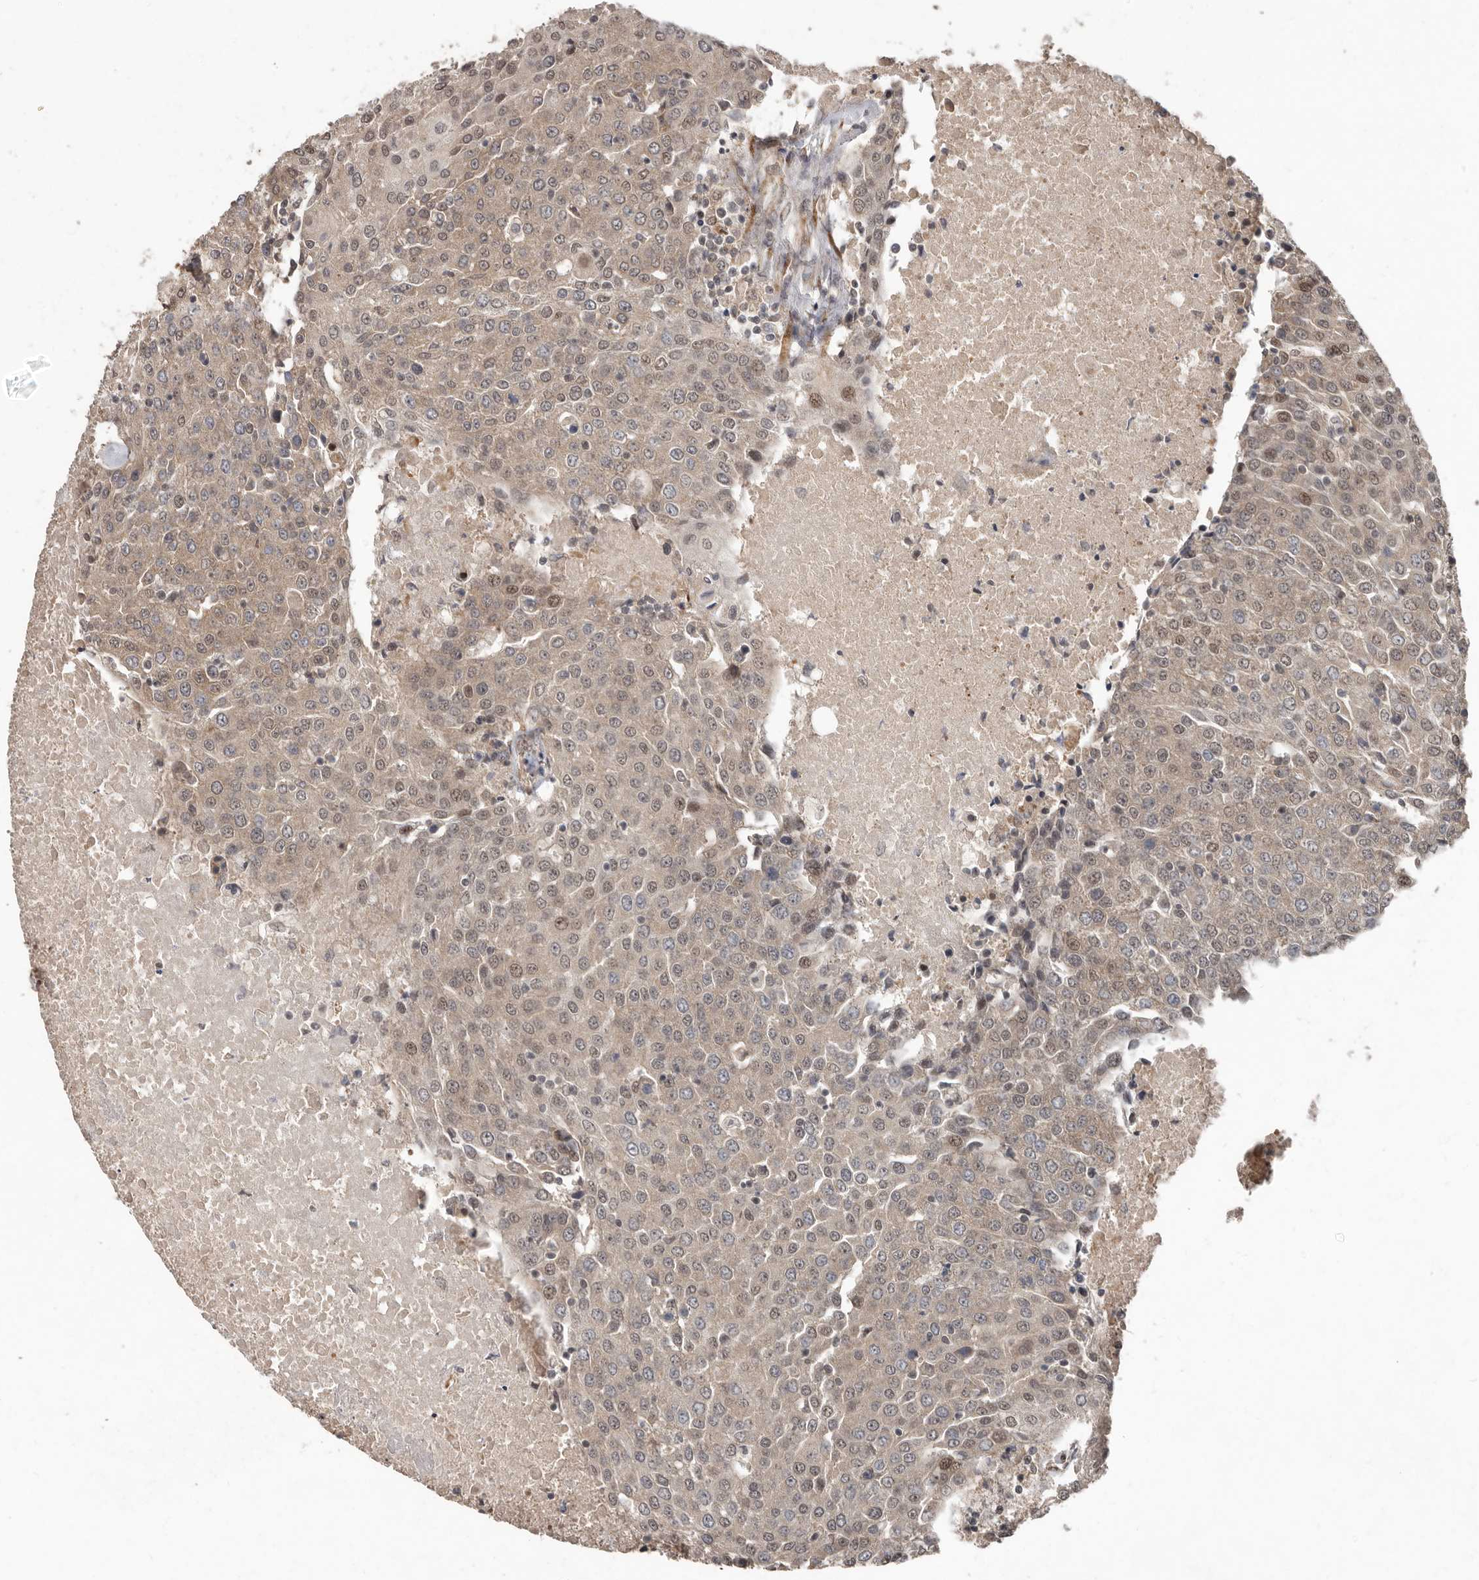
{"staining": {"intensity": "weak", "quantity": "25%-75%", "location": "cytoplasmic/membranous,nuclear"}, "tissue": "urothelial cancer", "cell_type": "Tumor cells", "image_type": "cancer", "snomed": [{"axis": "morphology", "description": "Urothelial carcinoma, High grade"}, {"axis": "topography", "description": "Urinary bladder"}], "caption": "Urothelial carcinoma (high-grade) tissue reveals weak cytoplasmic/membranous and nuclear positivity in about 25%-75% of tumor cells, visualized by immunohistochemistry. Nuclei are stained in blue.", "gene": "LRGUK", "patient": {"sex": "female", "age": 85}}